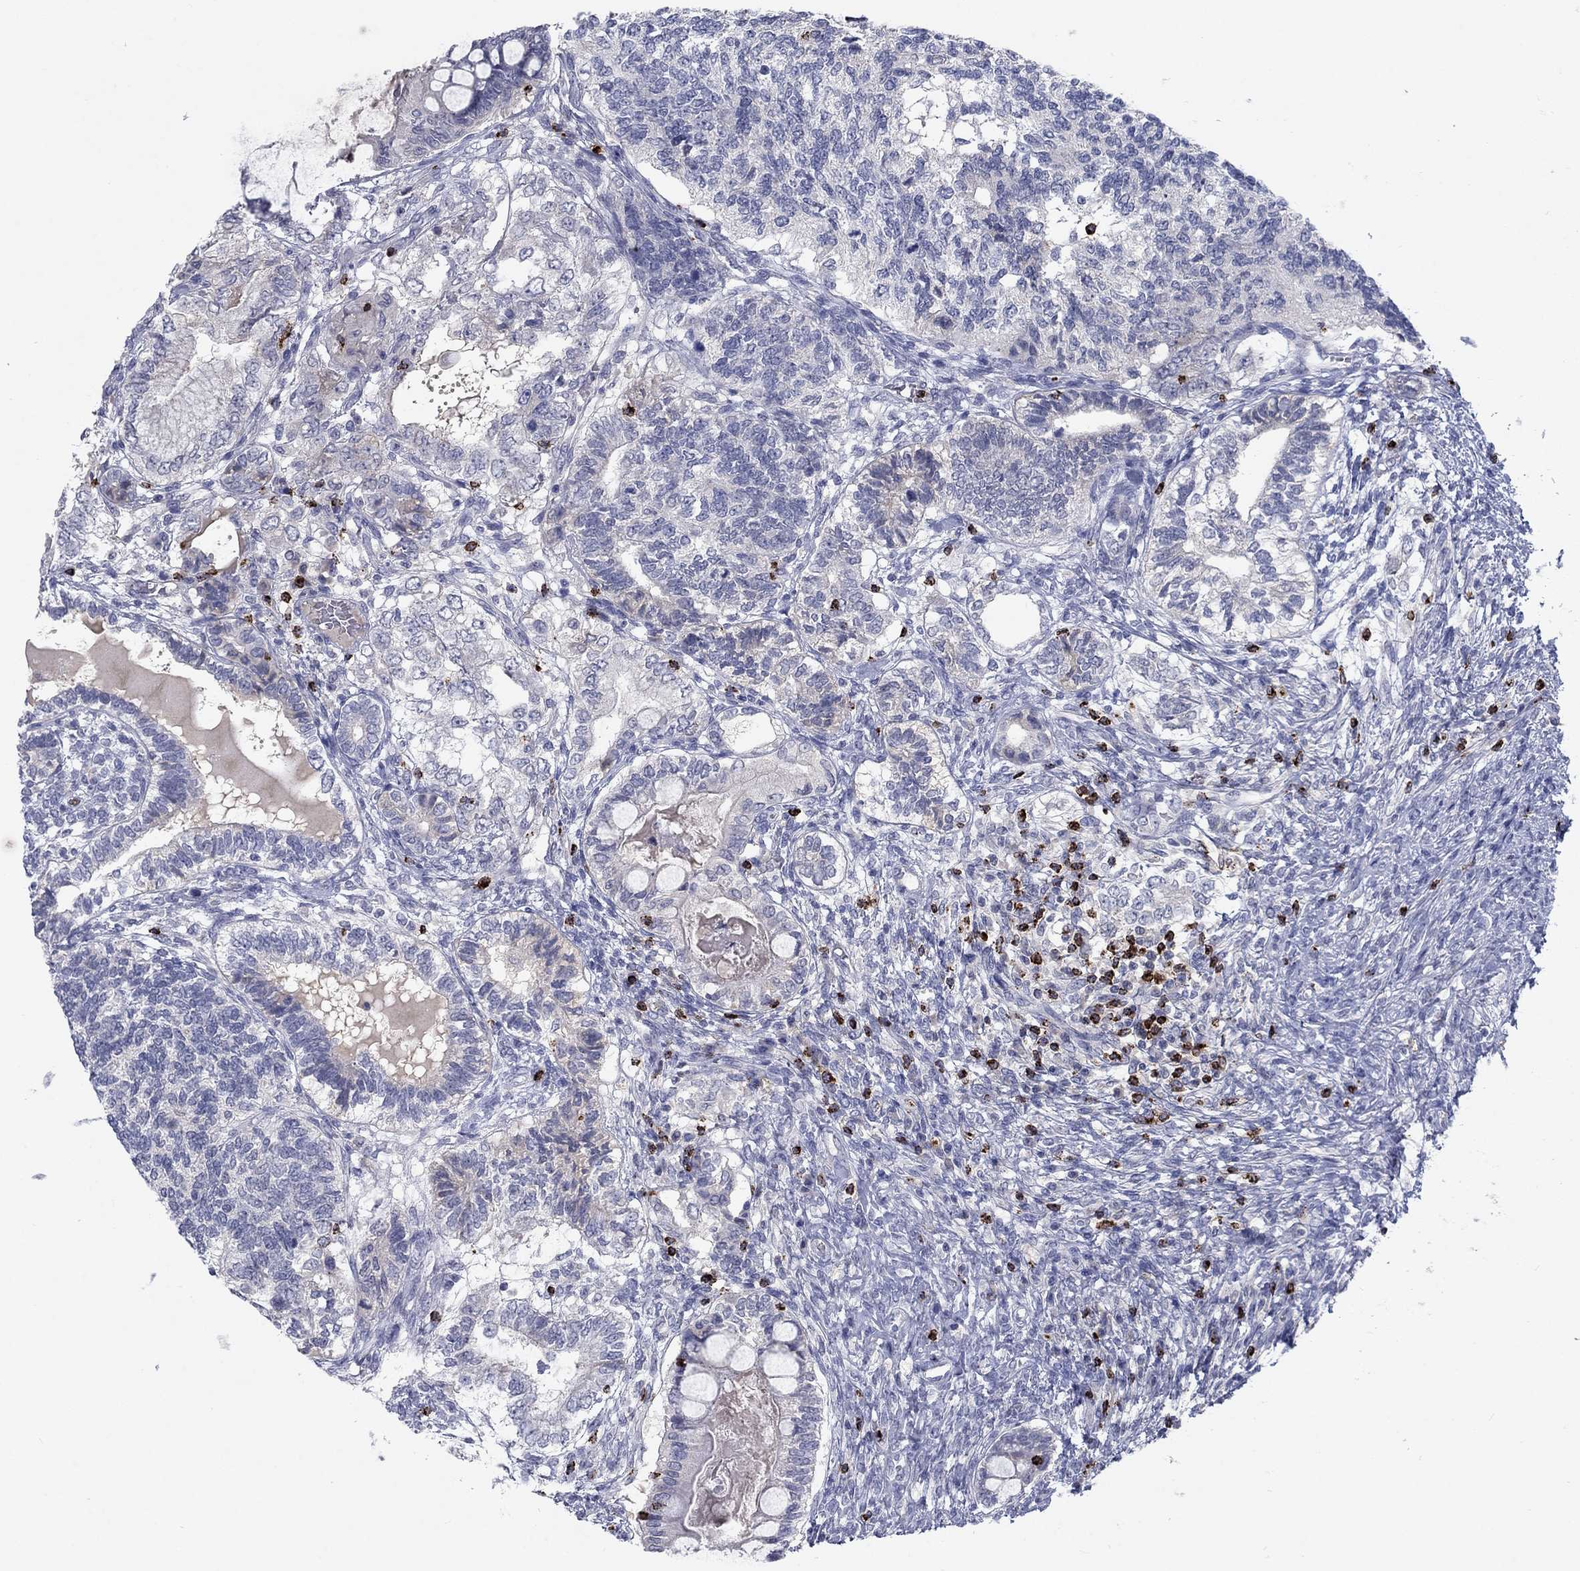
{"staining": {"intensity": "negative", "quantity": "none", "location": "none"}, "tissue": "testis cancer", "cell_type": "Tumor cells", "image_type": "cancer", "snomed": [{"axis": "morphology", "description": "Seminoma, NOS"}, {"axis": "morphology", "description": "Carcinoma, Embryonal, NOS"}, {"axis": "topography", "description": "Testis"}], "caption": "Tumor cells show no significant protein expression in testis seminoma.", "gene": "GZMA", "patient": {"sex": "male", "age": 41}}